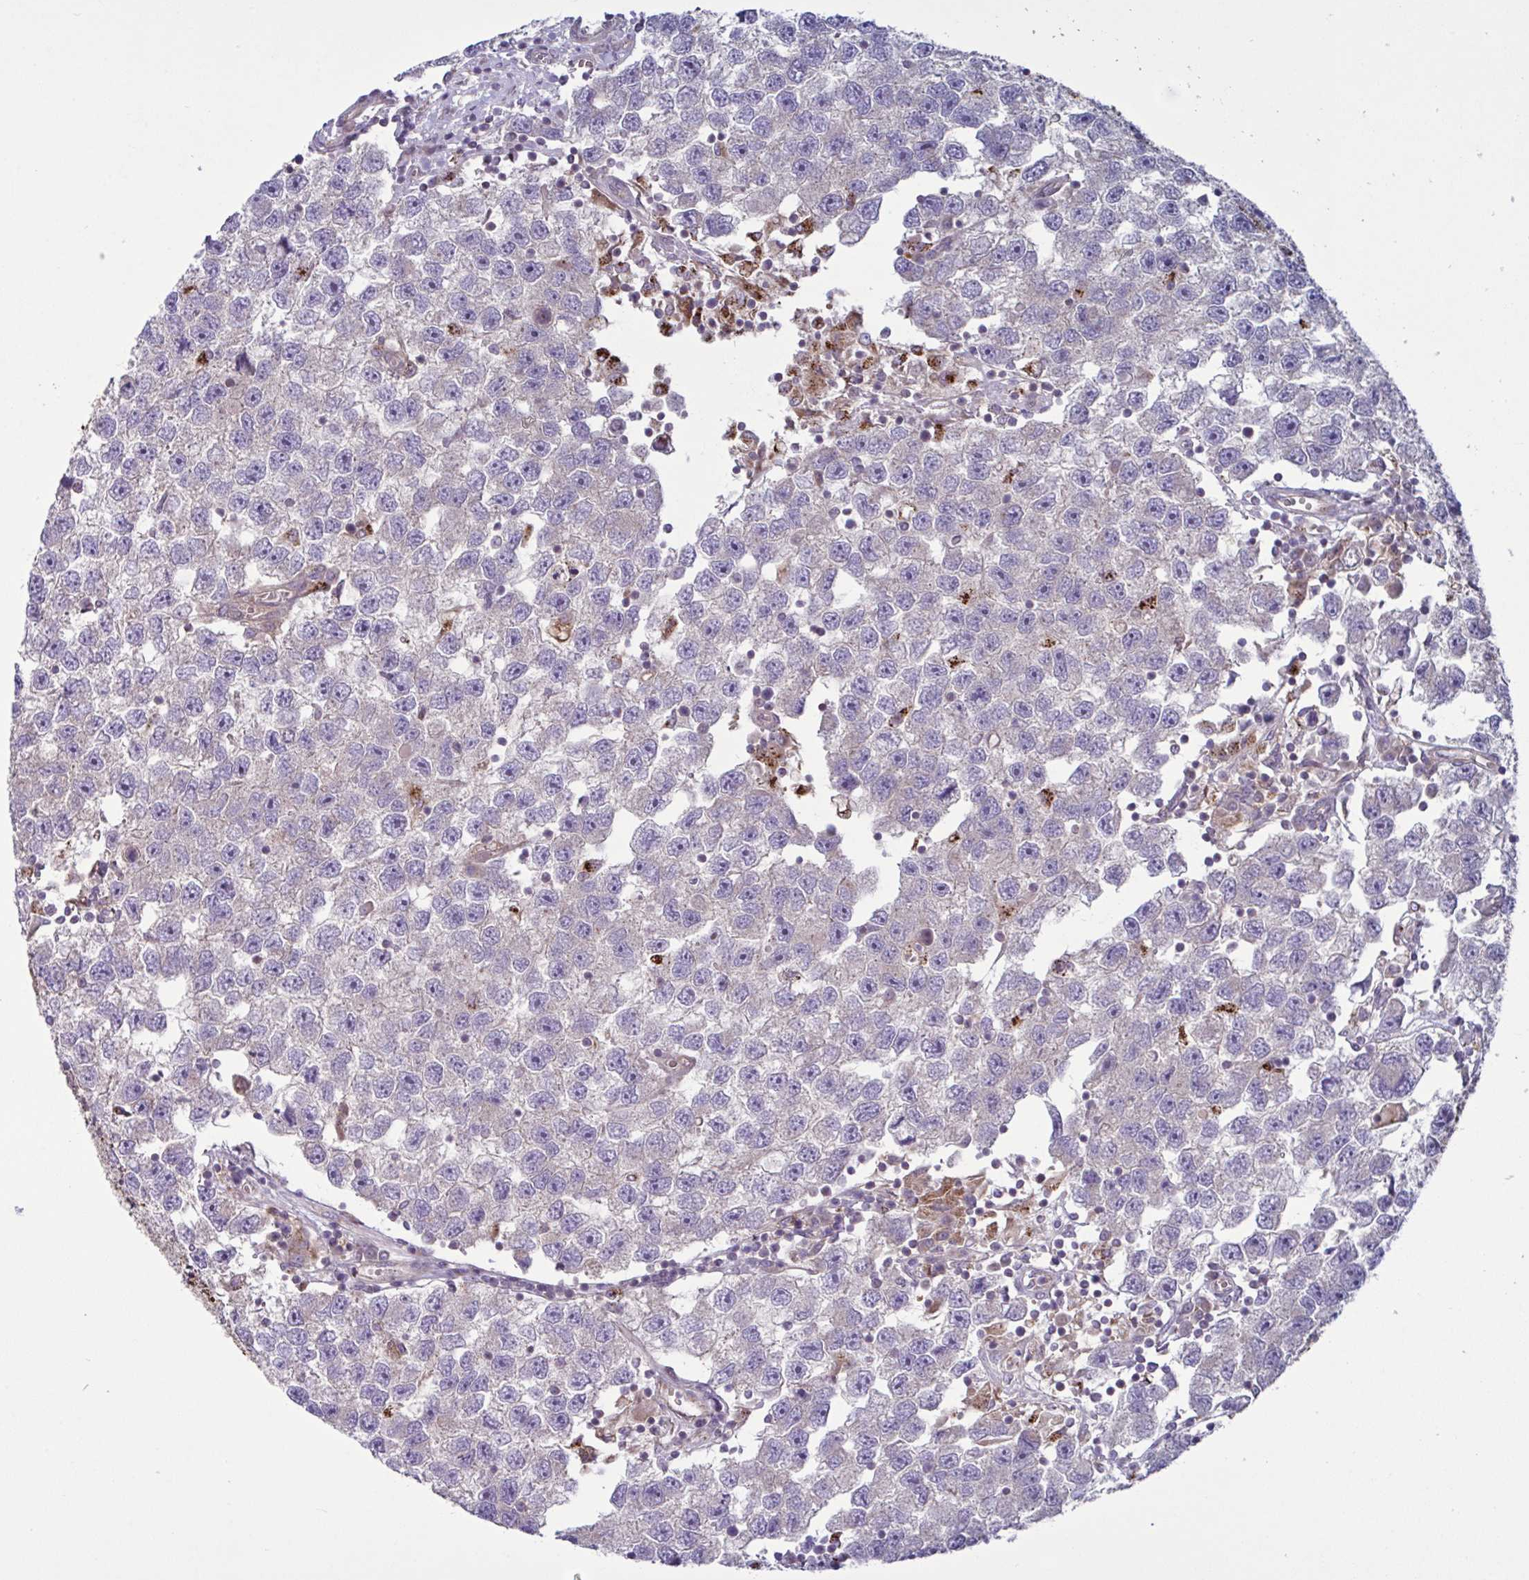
{"staining": {"intensity": "negative", "quantity": "none", "location": "none"}, "tissue": "testis cancer", "cell_type": "Tumor cells", "image_type": "cancer", "snomed": [{"axis": "morphology", "description": "Seminoma, NOS"}, {"axis": "topography", "description": "Testis"}], "caption": "This is an IHC histopathology image of human testis cancer. There is no staining in tumor cells.", "gene": "GLTP", "patient": {"sex": "male", "age": 26}}